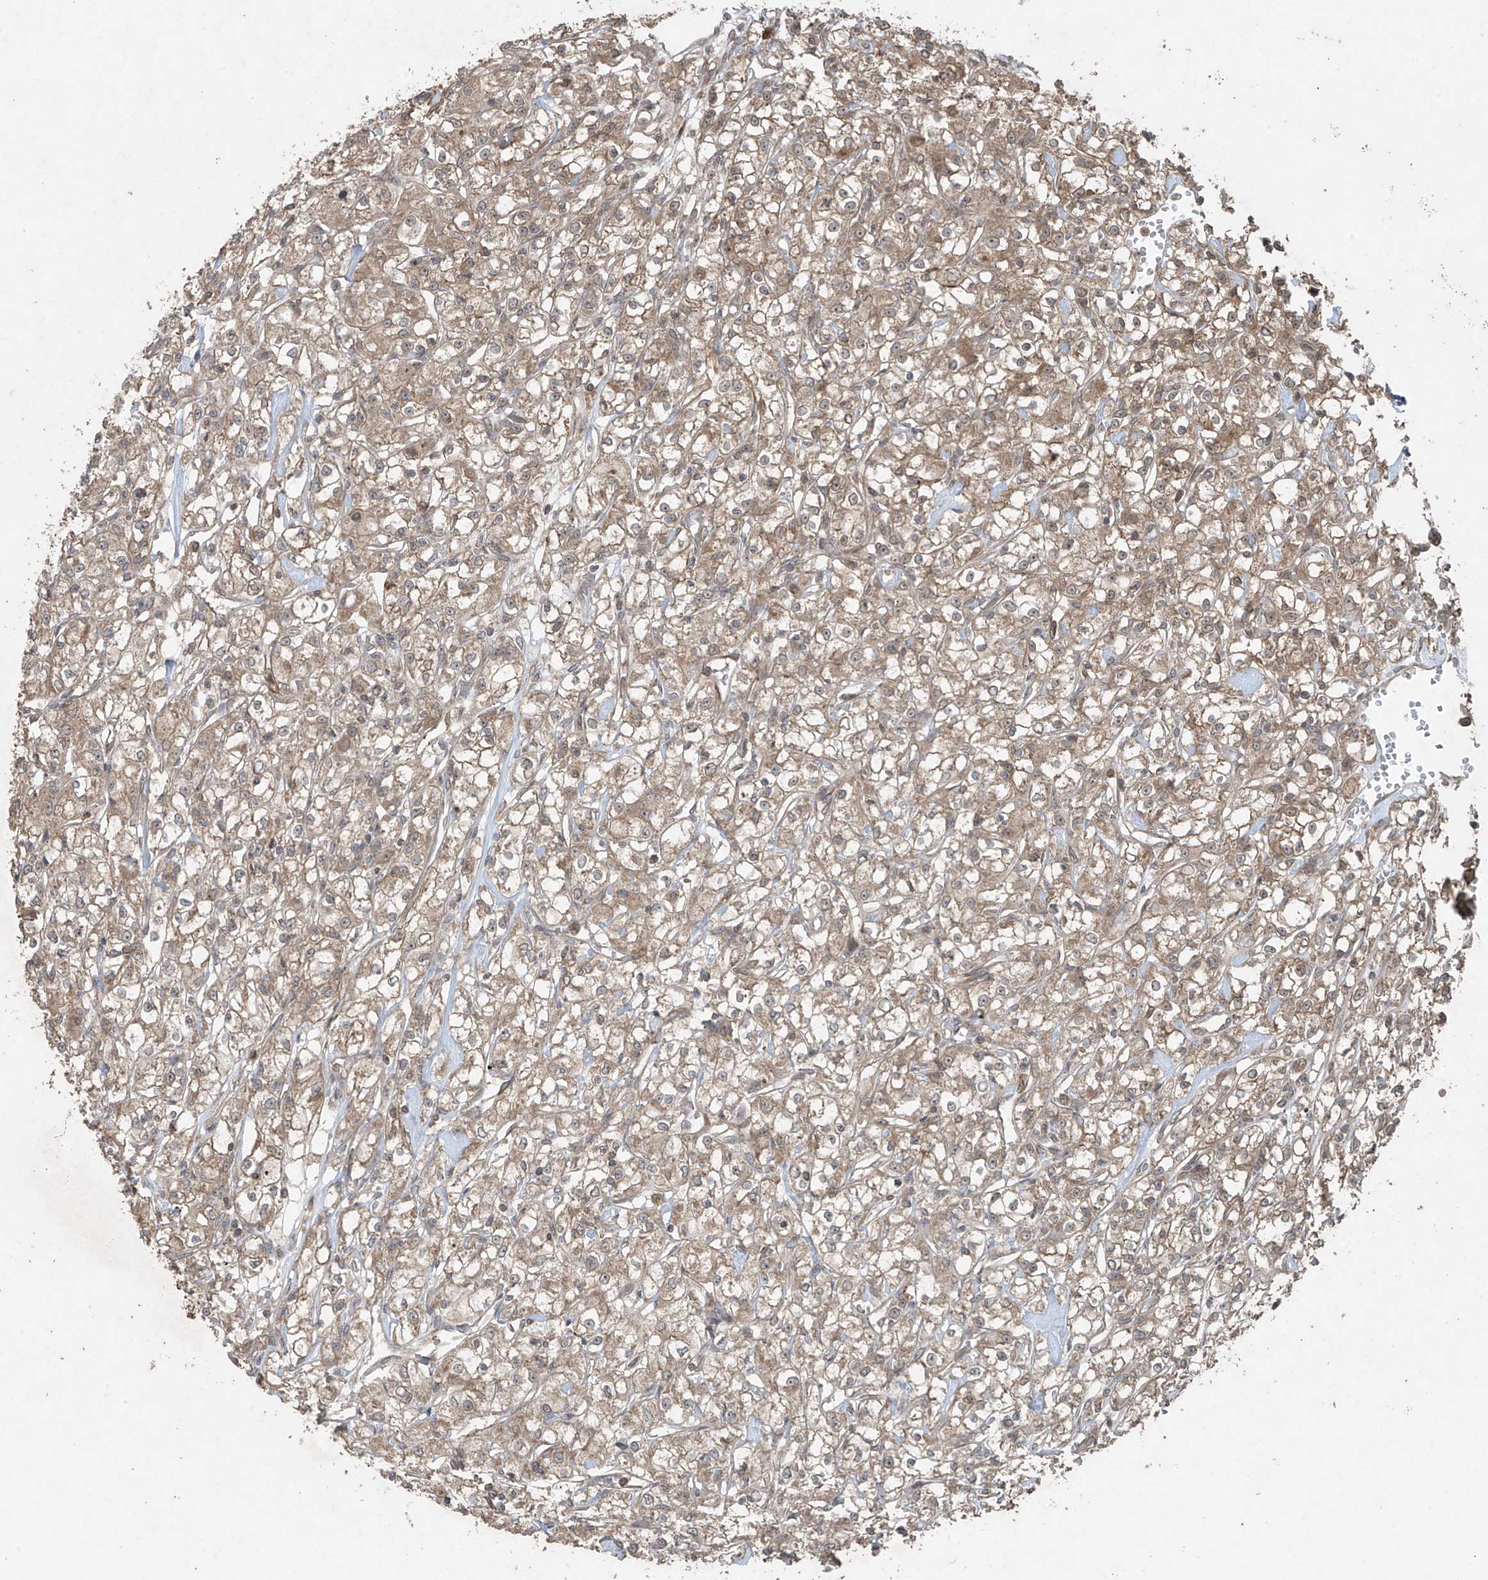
{"staining": {"intensity": "weak", "quantity": ">75%", "location": "cytoplasmic/membranous"}, "tissue": "renal cancer", "cell_type": "Tumor cells", "image_type": "cancer", "snomed": [{"axis": "morphology", "description": "Adenocarcinoma, NOS"}, {"axis": "topography", "description": "Kidney"}], "caption": "A high-resolution photomicrograph shows IHC staining of renal cancer (adenocarcinoma), which shows weak cytoplasmic/membranous positivity in approximately >75% of tumor cells.", "gene": "PGPEP1", "patient": {"sex": "female", "age": 59}}